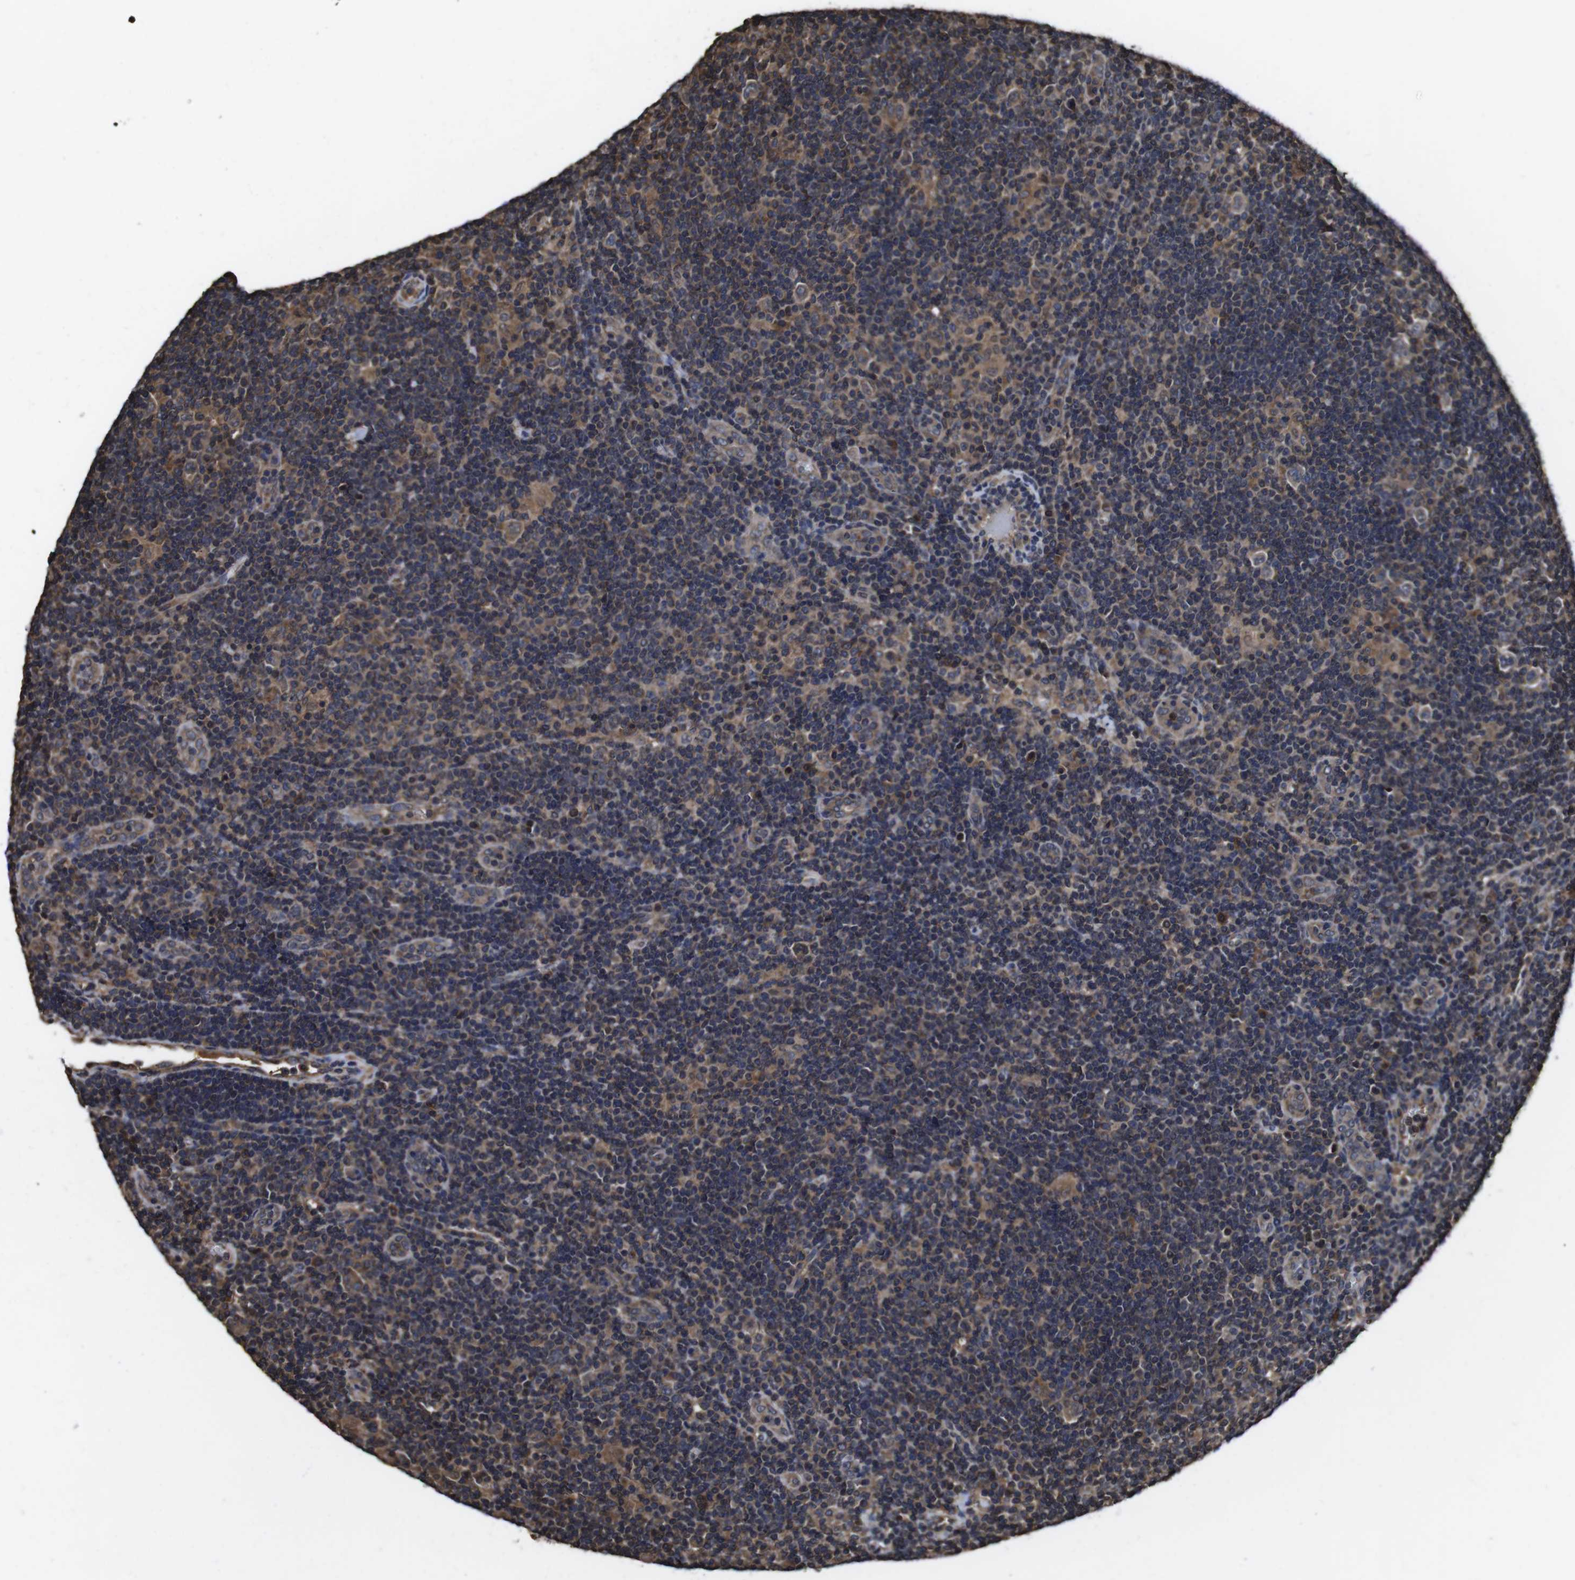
{"staining": {"intensity": "weak", "quantity": ">75%", "location": "cytoplasmic/membranous"}, "tissue": "lymphoma", "cell_type": "Tumor cells", "image_type": "cancer", "snomed": [{"axis": "morphology", "description": "Hodgkin's disease, NOS"}, {"axis": "topography", "description": "Lymph node"}], "caption": "Tumor cells display weak cytoplasmic/membranous expression in about >75% of cells in lymphoma.", "gene": "CXCL11", "patient": {"sex": "female", "age": 57}}